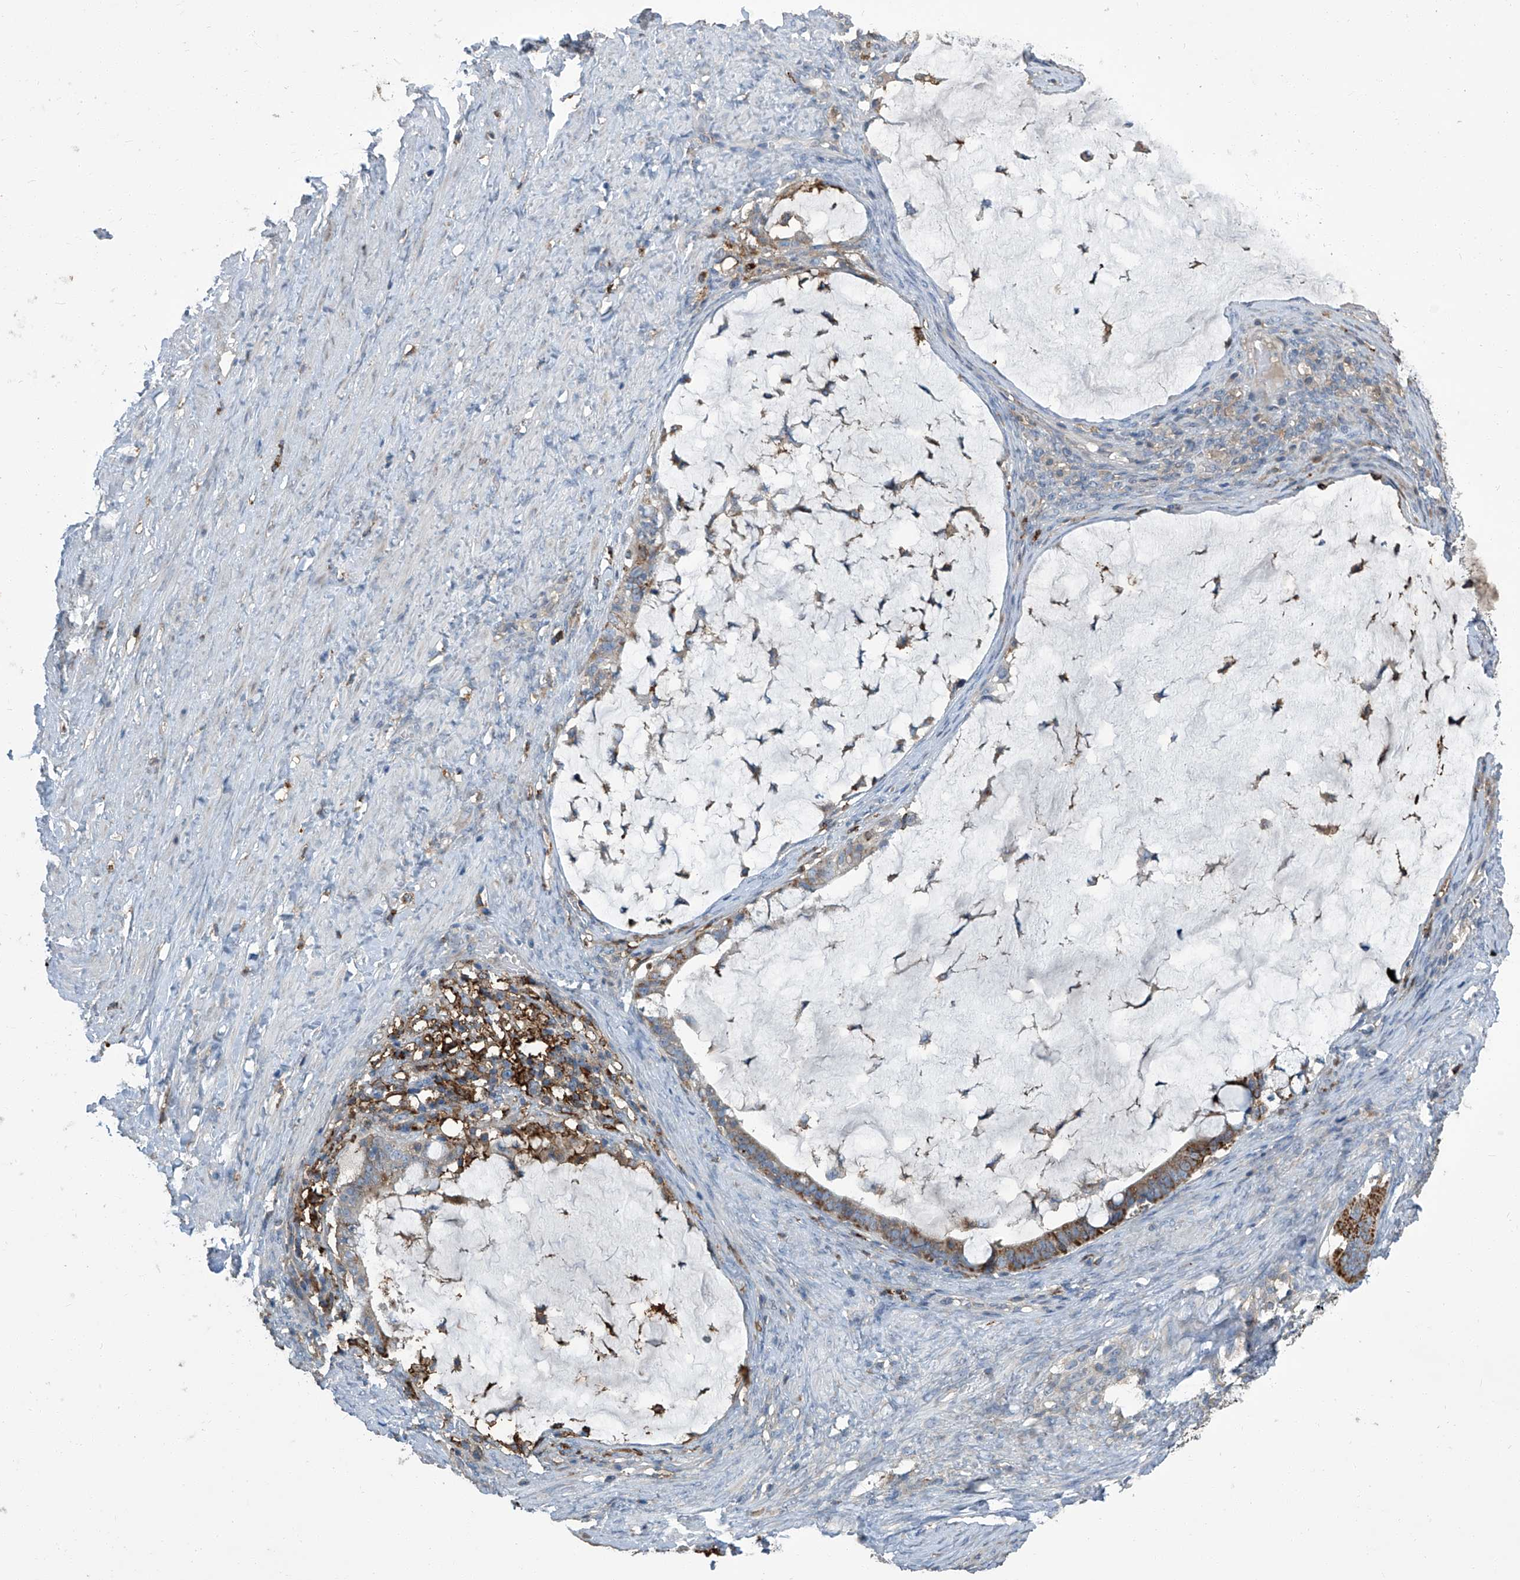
{"staining": {"intensity": "moderate", "quantity": "<25%", "location": "cytoplasmic/membranous"}, "tissue": "ovarian cancer", "cell_type": "Tumor cells", "image_type": "cancer", "snomed": [{"axis": "morphology", "description": "Cystadenocarcinoma, mucinous, NOS"}, {"axis": "topography", "description": "Ovary"}], "caption": "Immunohistochemical staining of ovarian cancer reveals low levels of moderate cytoplasmic/membranous staining in approximately <25% of tumor cells.", "gene": "FAM167A", "patient": {"sex": "female", "age": 61}}